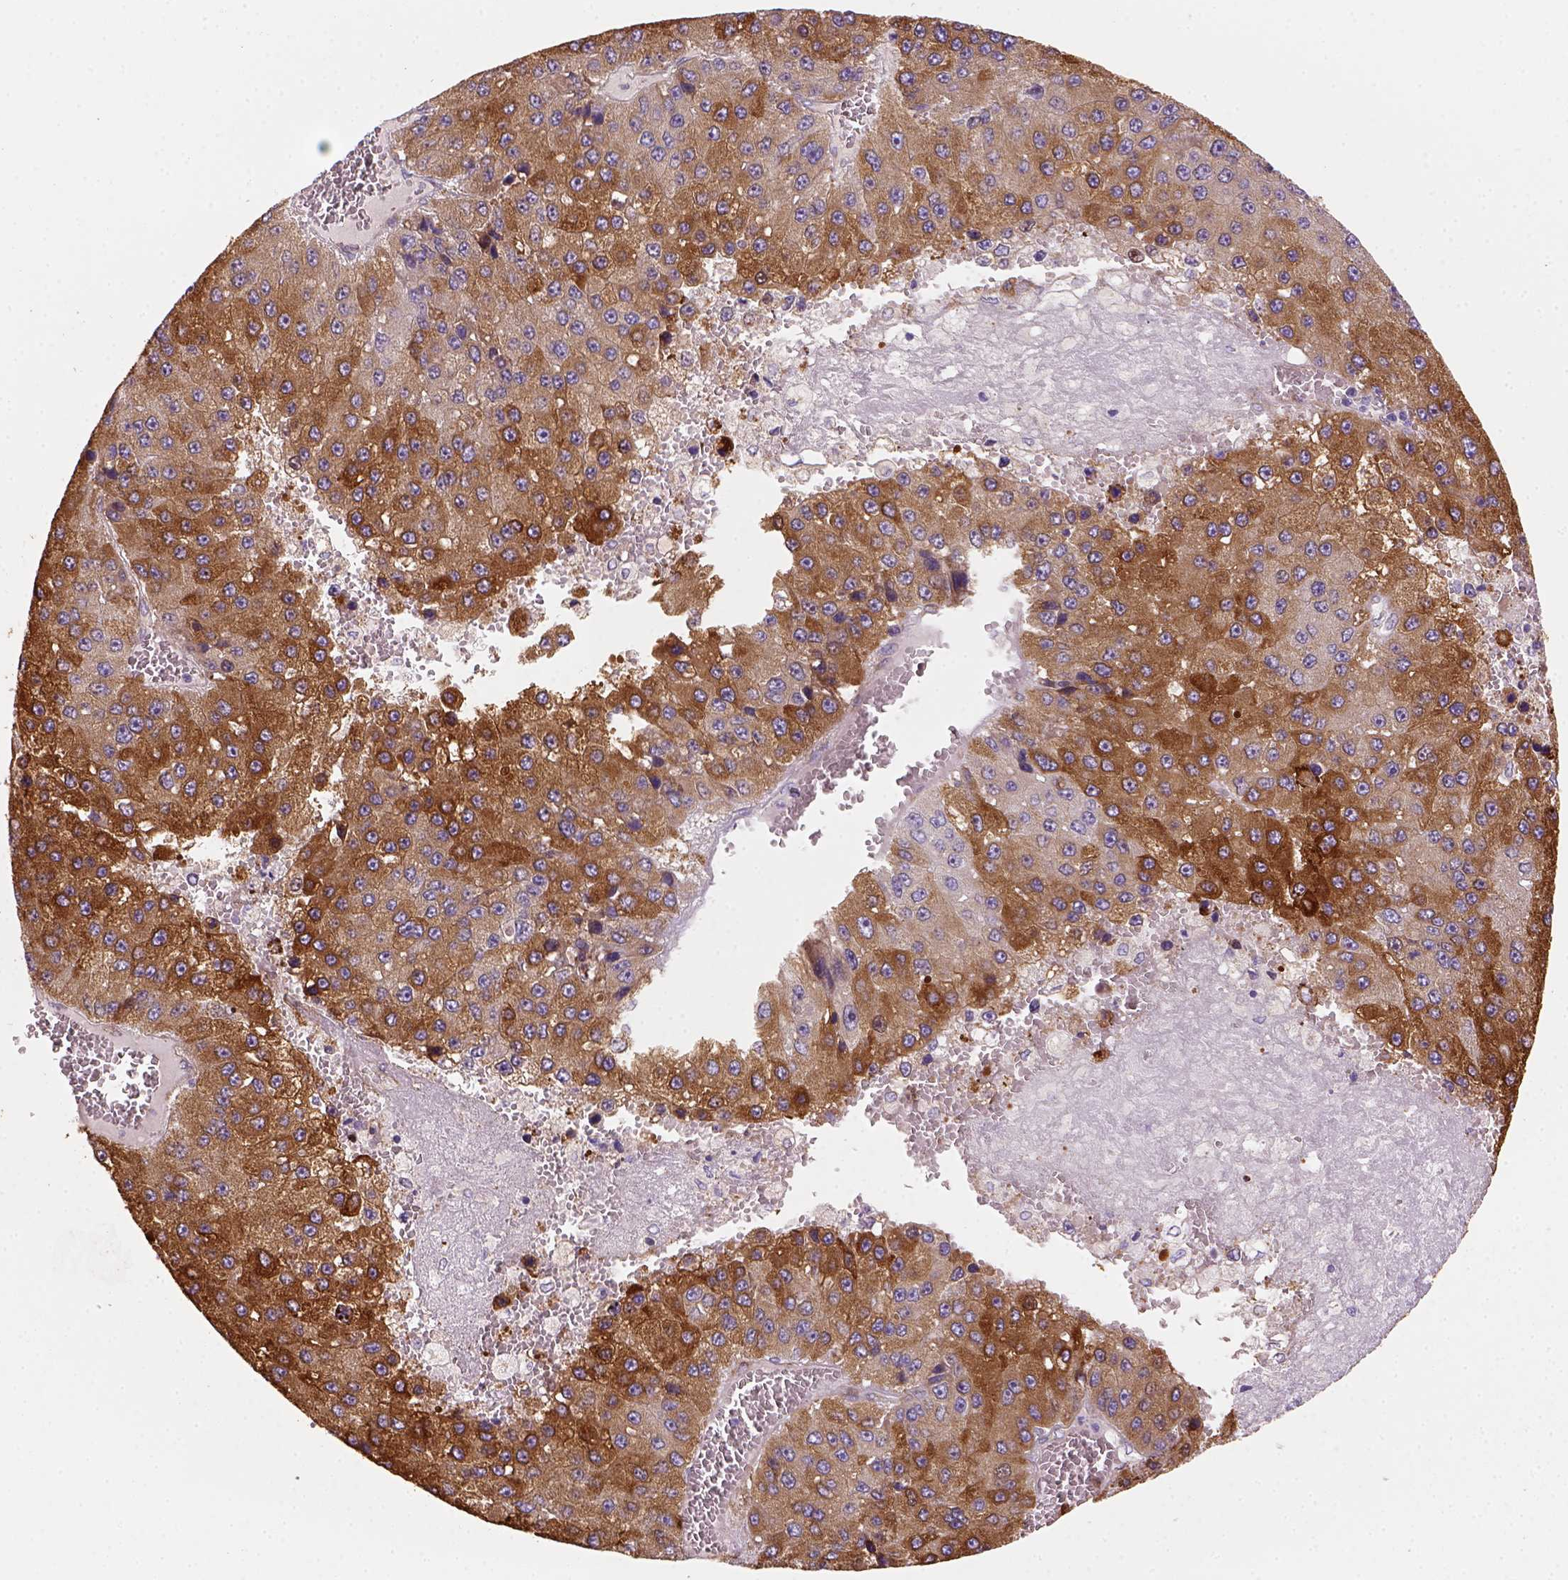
{"staining": {"intensity": "moderate", "quantity": "25%-75%", "location": "cytoplasmic/membranous"}, "tissue": "liver cancer", "cell_type": "Tumor cells", "image_type": "cancer", "snomed": [{"axis": "morphology", "description": "Carcinoma, Hepatocellular, NOS"}, {"axis": "topography", "description": "Liver"}], "caption": "Approximately 25%-75% of tumor cells in human hepatocellular carcinoma (liver) demonstrate moderate cytoplasmic/membranous protein expression as visualized by brown immunohistochemical staining.", "gene": "CES2", "patient": {"sex": "female", "age": 73}}